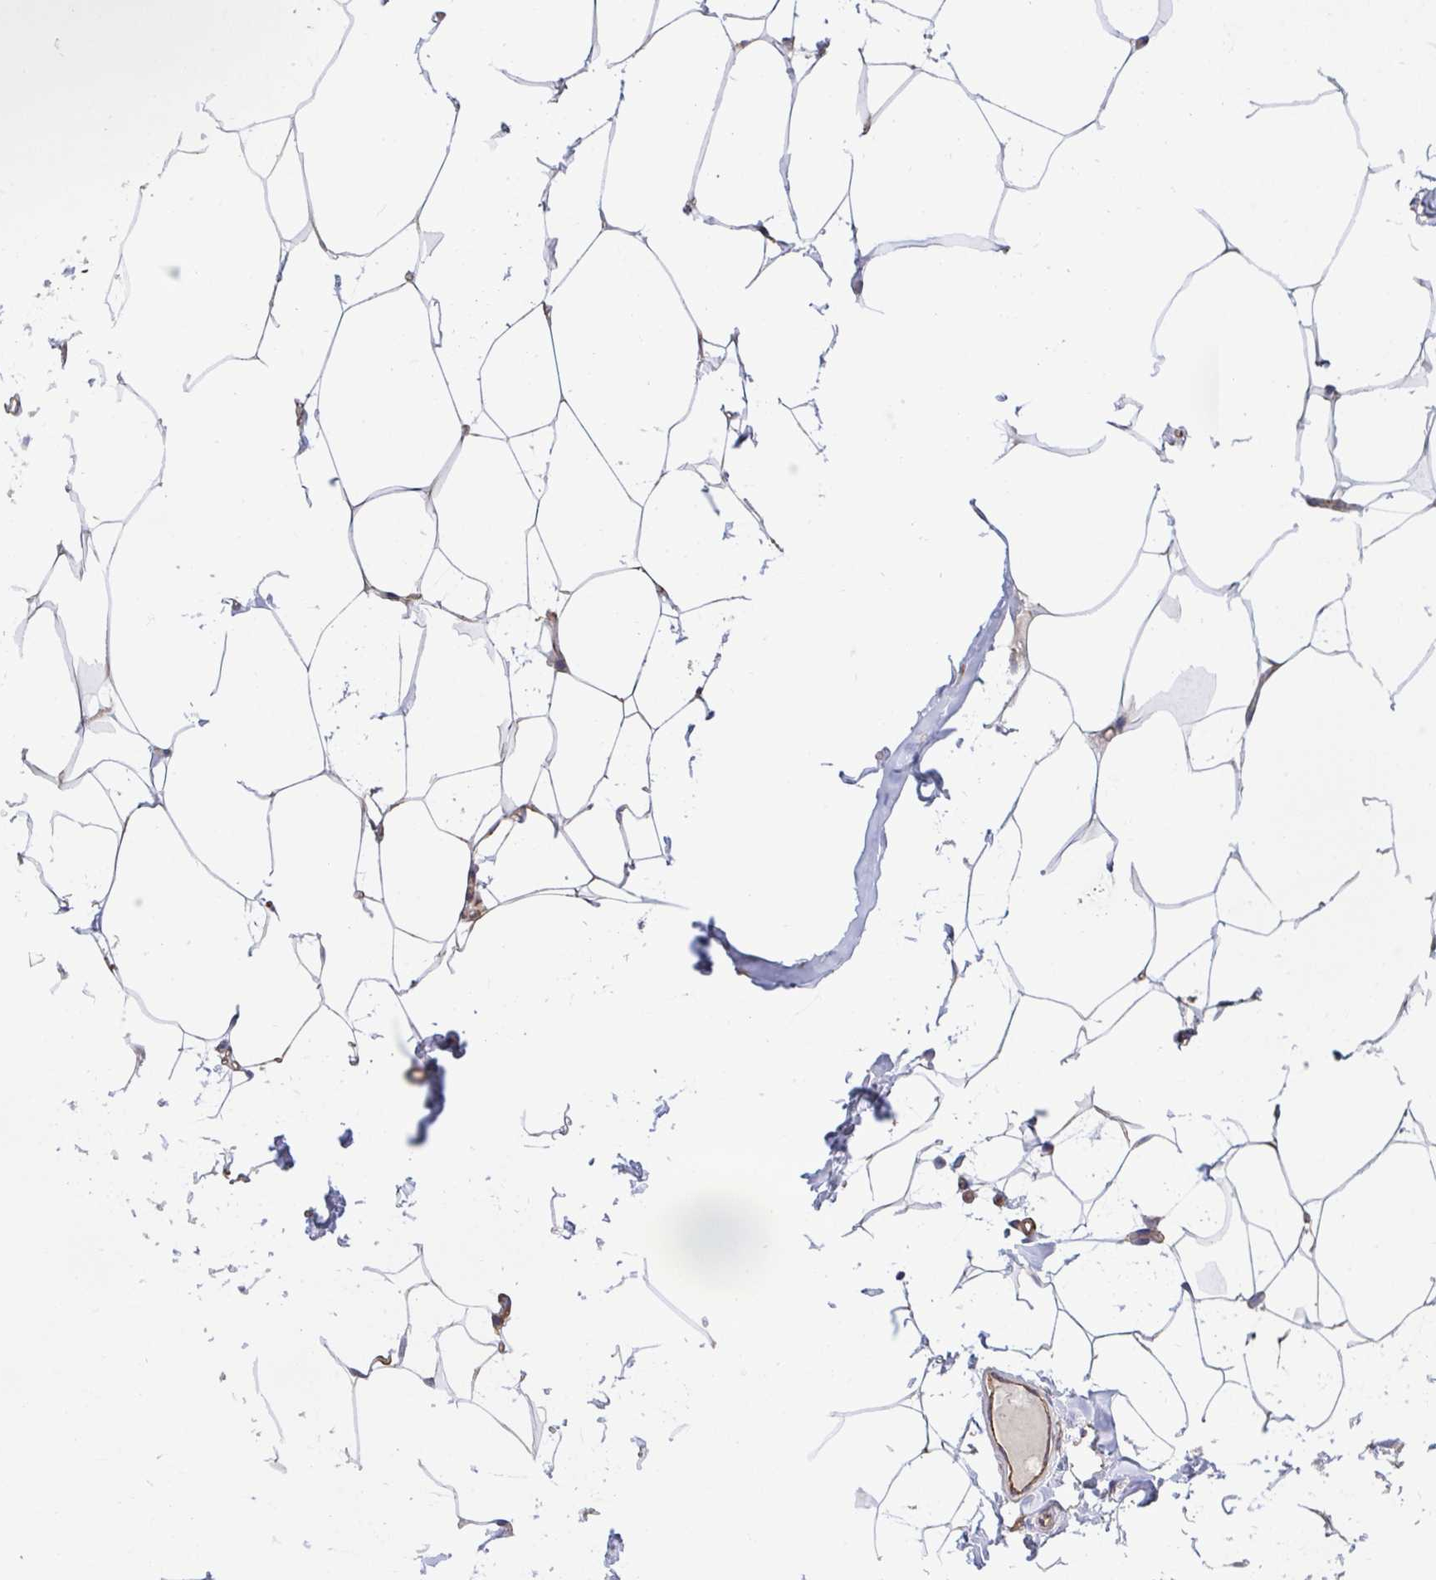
{"staining": {"intensity": "negative", "quantity": "none", "location": "none"}, "tissue": "breast", "cell_type": "Adipocytes", "image_type": "normal", "snomed": [{"axis": "morphology", "description": "Normal tissue, NOS"}, {"axis": "topography", "description": "Breast"}], "caption": "Breast stained for a protein using IHC reveals no staining adipocytes.", "gene": "C4orf36", "patient": {"sex": "female", "age": 32}}